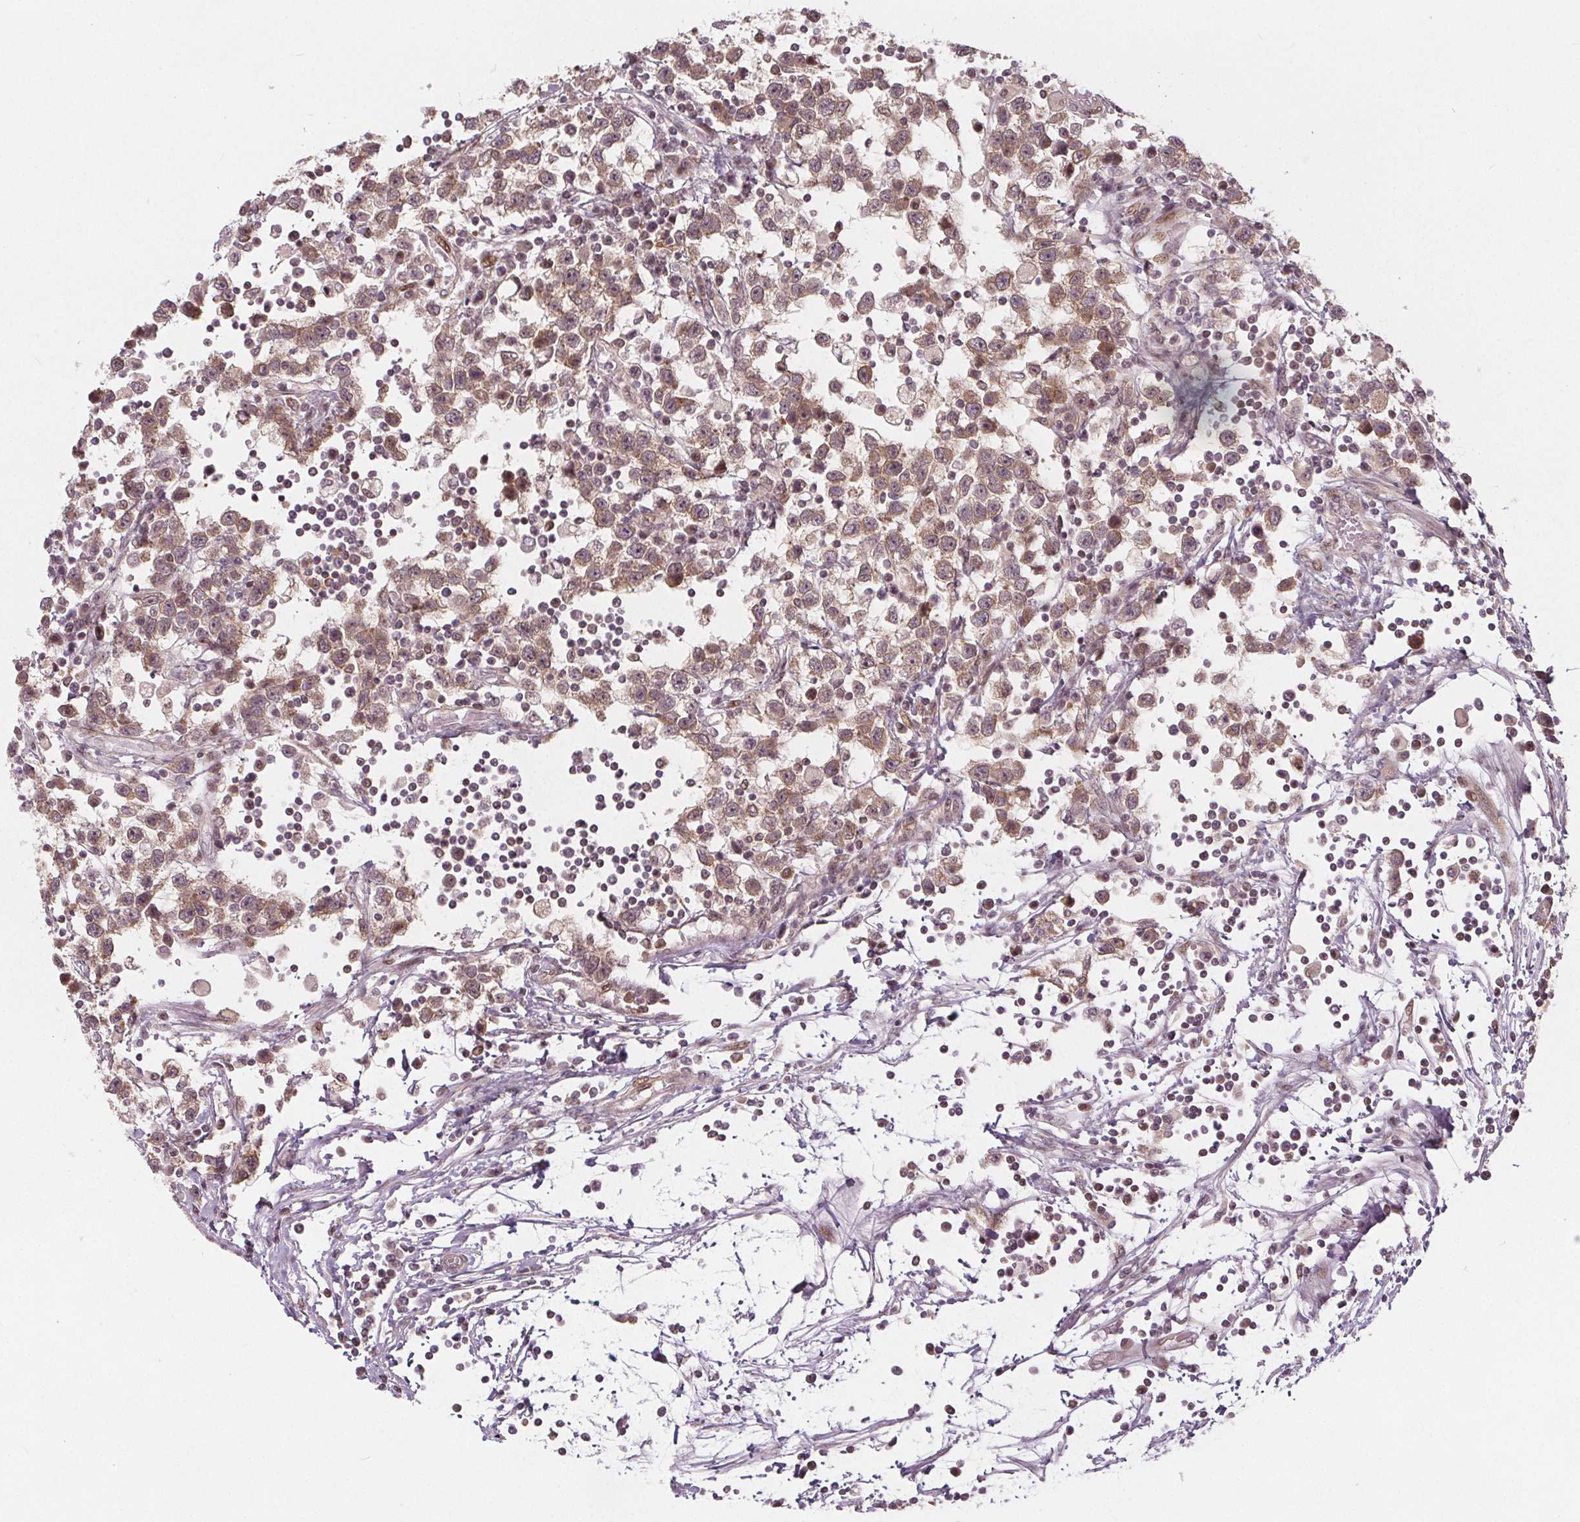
{"staining": {"intensity": "weak", "quantity": ">75%", "location": "cytoplasmic/membranous,nuclear"}, "tissue": "testis cancer", "cell_type": "Tumor cells", "image_type": "cancer", "snomed": [{"axis": "morphology", "description": "Seminoma, NOS"}, {"axis": "topography", "description": "Testis"}], "caption": "Testis seminoma tissue demonstrates weak cytoplasmic/membranous and nuclear positivity in approximately >75% of tumor cells The staining is performed using DAB (3,3'-diaminobenzidine) brown chromogen to label protein expression. The nuclei are counter-stained blue using hematoxylin.", "gene": "AKT1S1", "patient": {"sex": "male", "age": 34}}